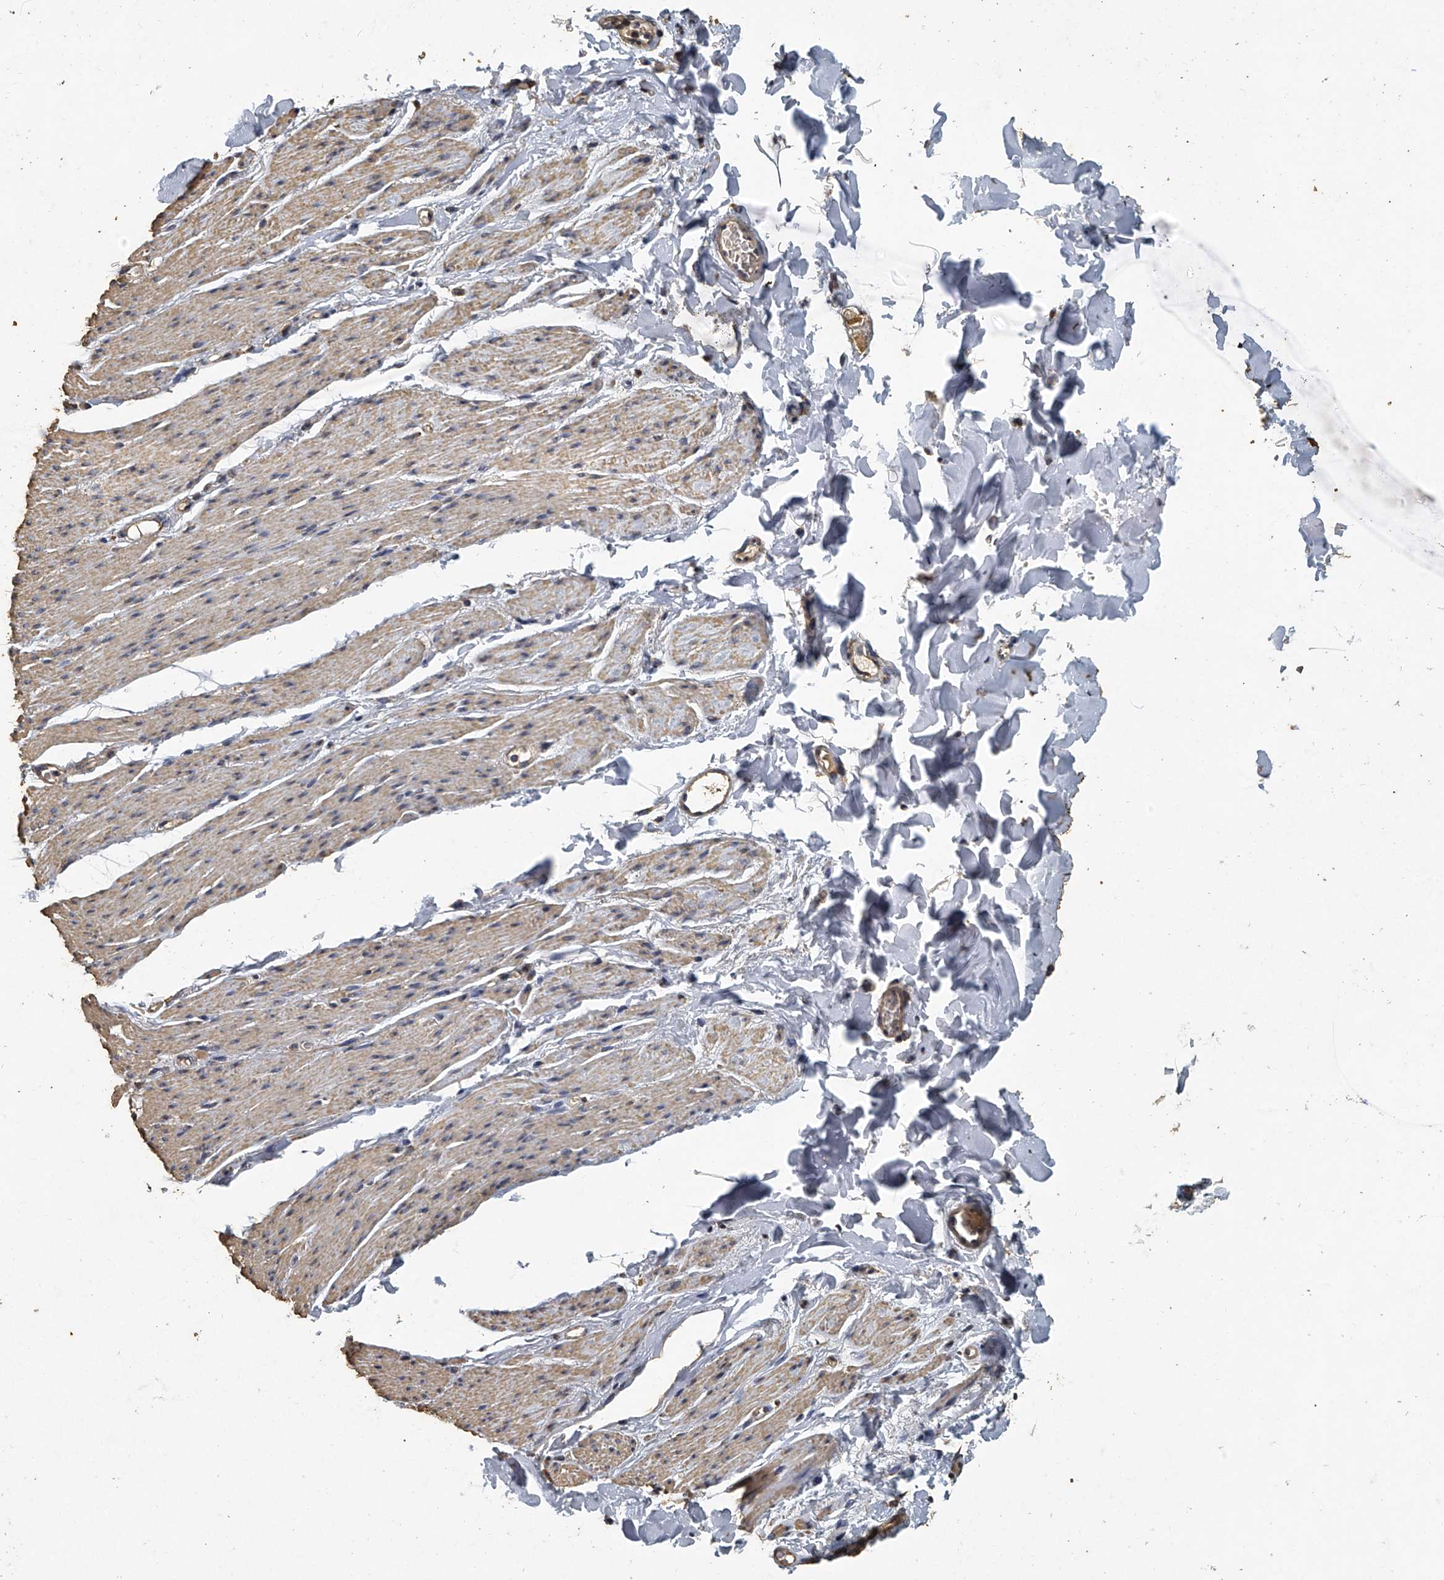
{"staining": {"intensity": "weak", "quantity": "25%-75%", "location": "cytoplasmic/membranous"}, "tissue": "smooth muscle", "cell_type": "Smooth muscle cells", "image_type": "normal", "snomed": [{"axis": "morphology", "description": "Normal tissue, NOS"}, {"axis": "topography", "description": "Colon"}, {"axis": "topography", "description": "Peripheral nerve tissue"}], "caption": "Immunohistochemistry of normal human smooth muscle reveals low levels of weak cytoplasmic/membranous positivity in approximately 25%-75% of smooth muscle cells.", "gene": "MRPL28", "patient": {"sex": "female", "age": 61}}